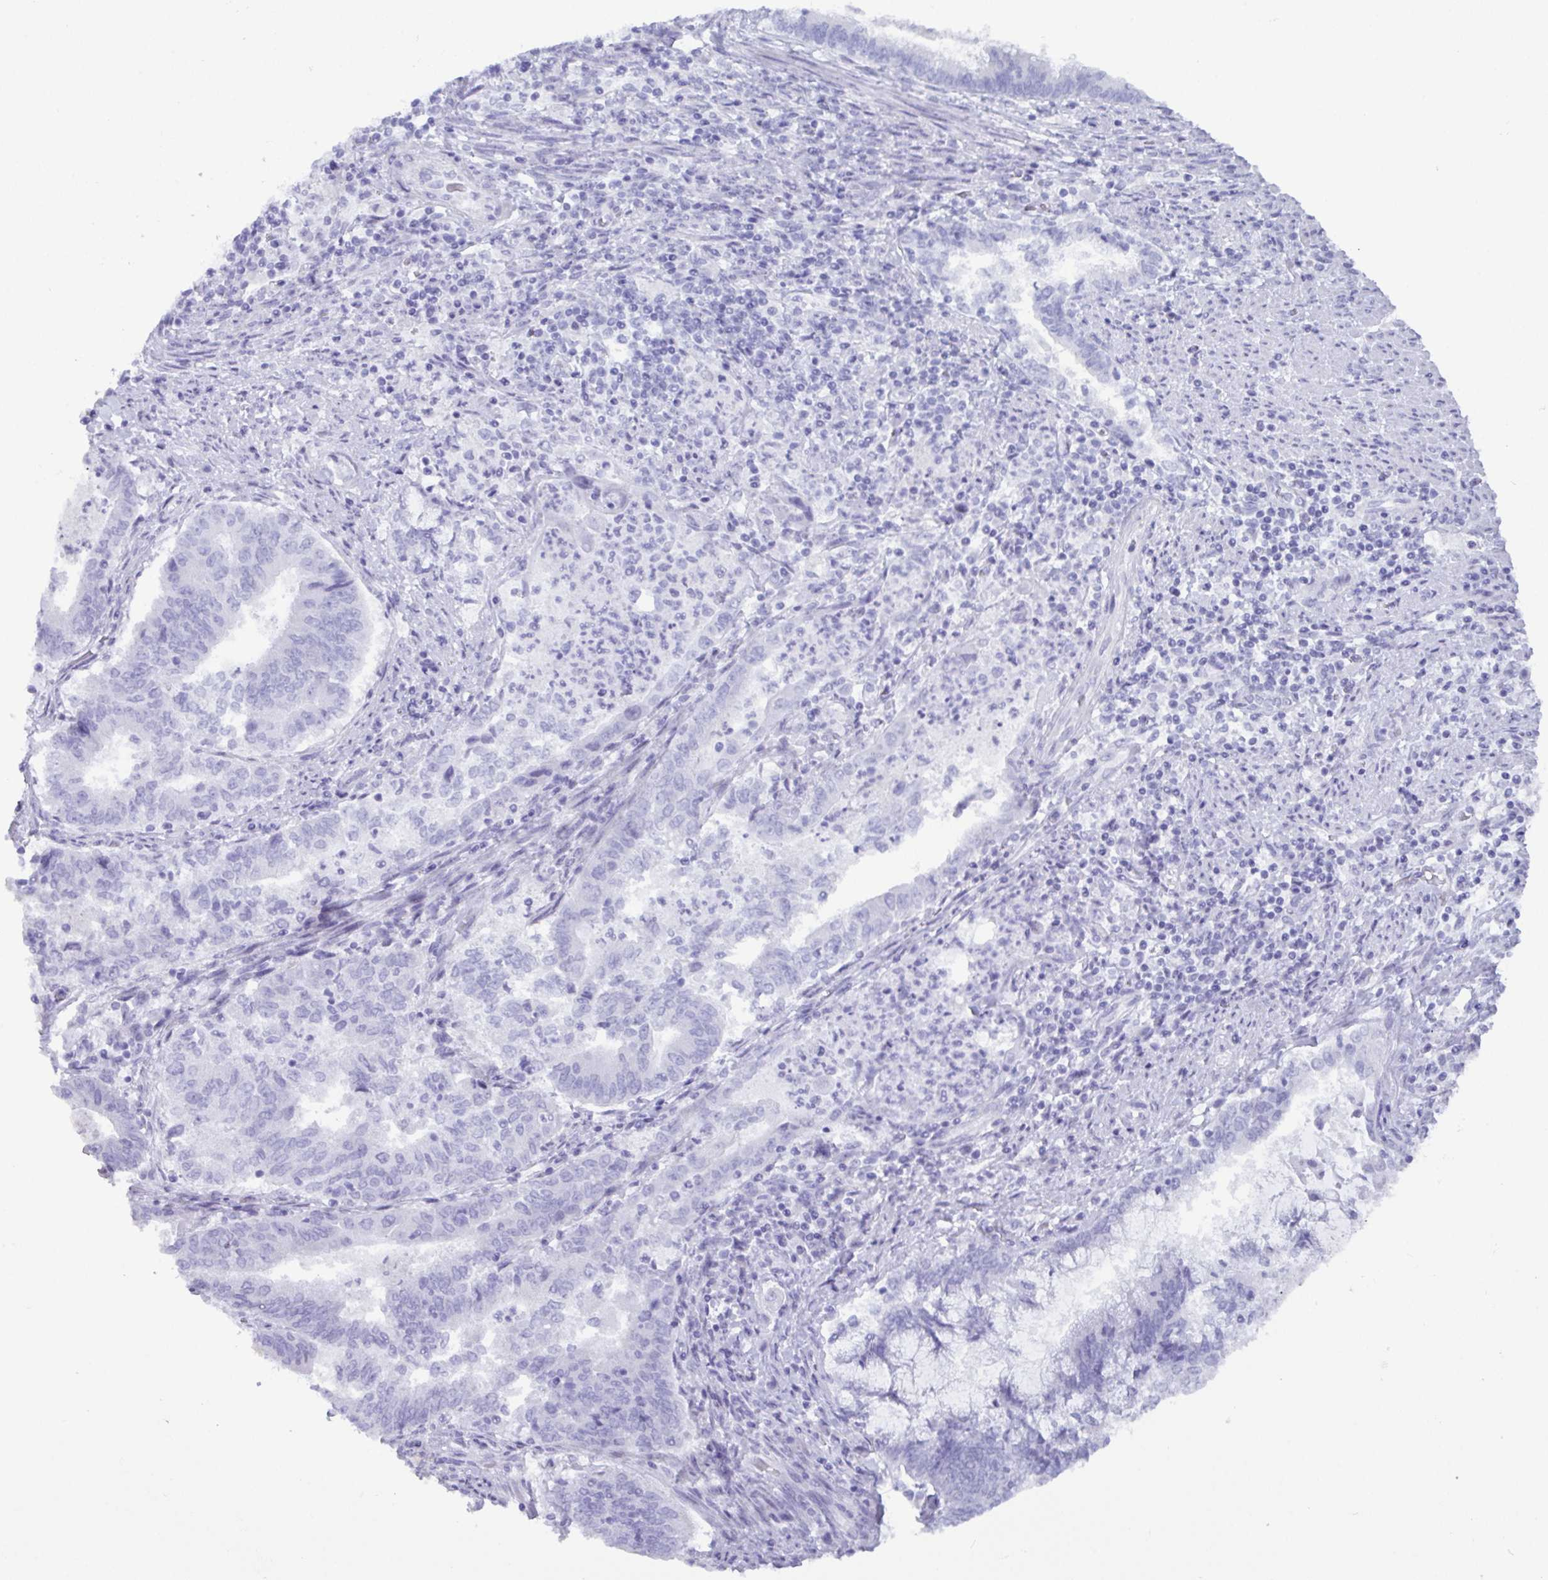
{"staining": {"intensity": "negative", "quantity": "none", "location": "none"}, "tissue": "endometrial cancer", "cell_type": "Tumor cells", "image_type": "cancer", "snomed": [{"axis": "morphology", "description": "Adenocarcinoma, NOS"}, {"axis": "topography", "description": "Endometrium"}], "caption": "DAB immunohistochemical staining of human adenocarcinoma (endometrial) demonstrates no significant positivity in tumor cells. (Stains: DAB (3,3'-diaminobenzidine) immunohistochemistry with hematoxylin counter stain, Microscopy: brightfield microscopy at high magnification).", "gene": "C4orf33", "patient": {"sex": "female", "age": 65}}